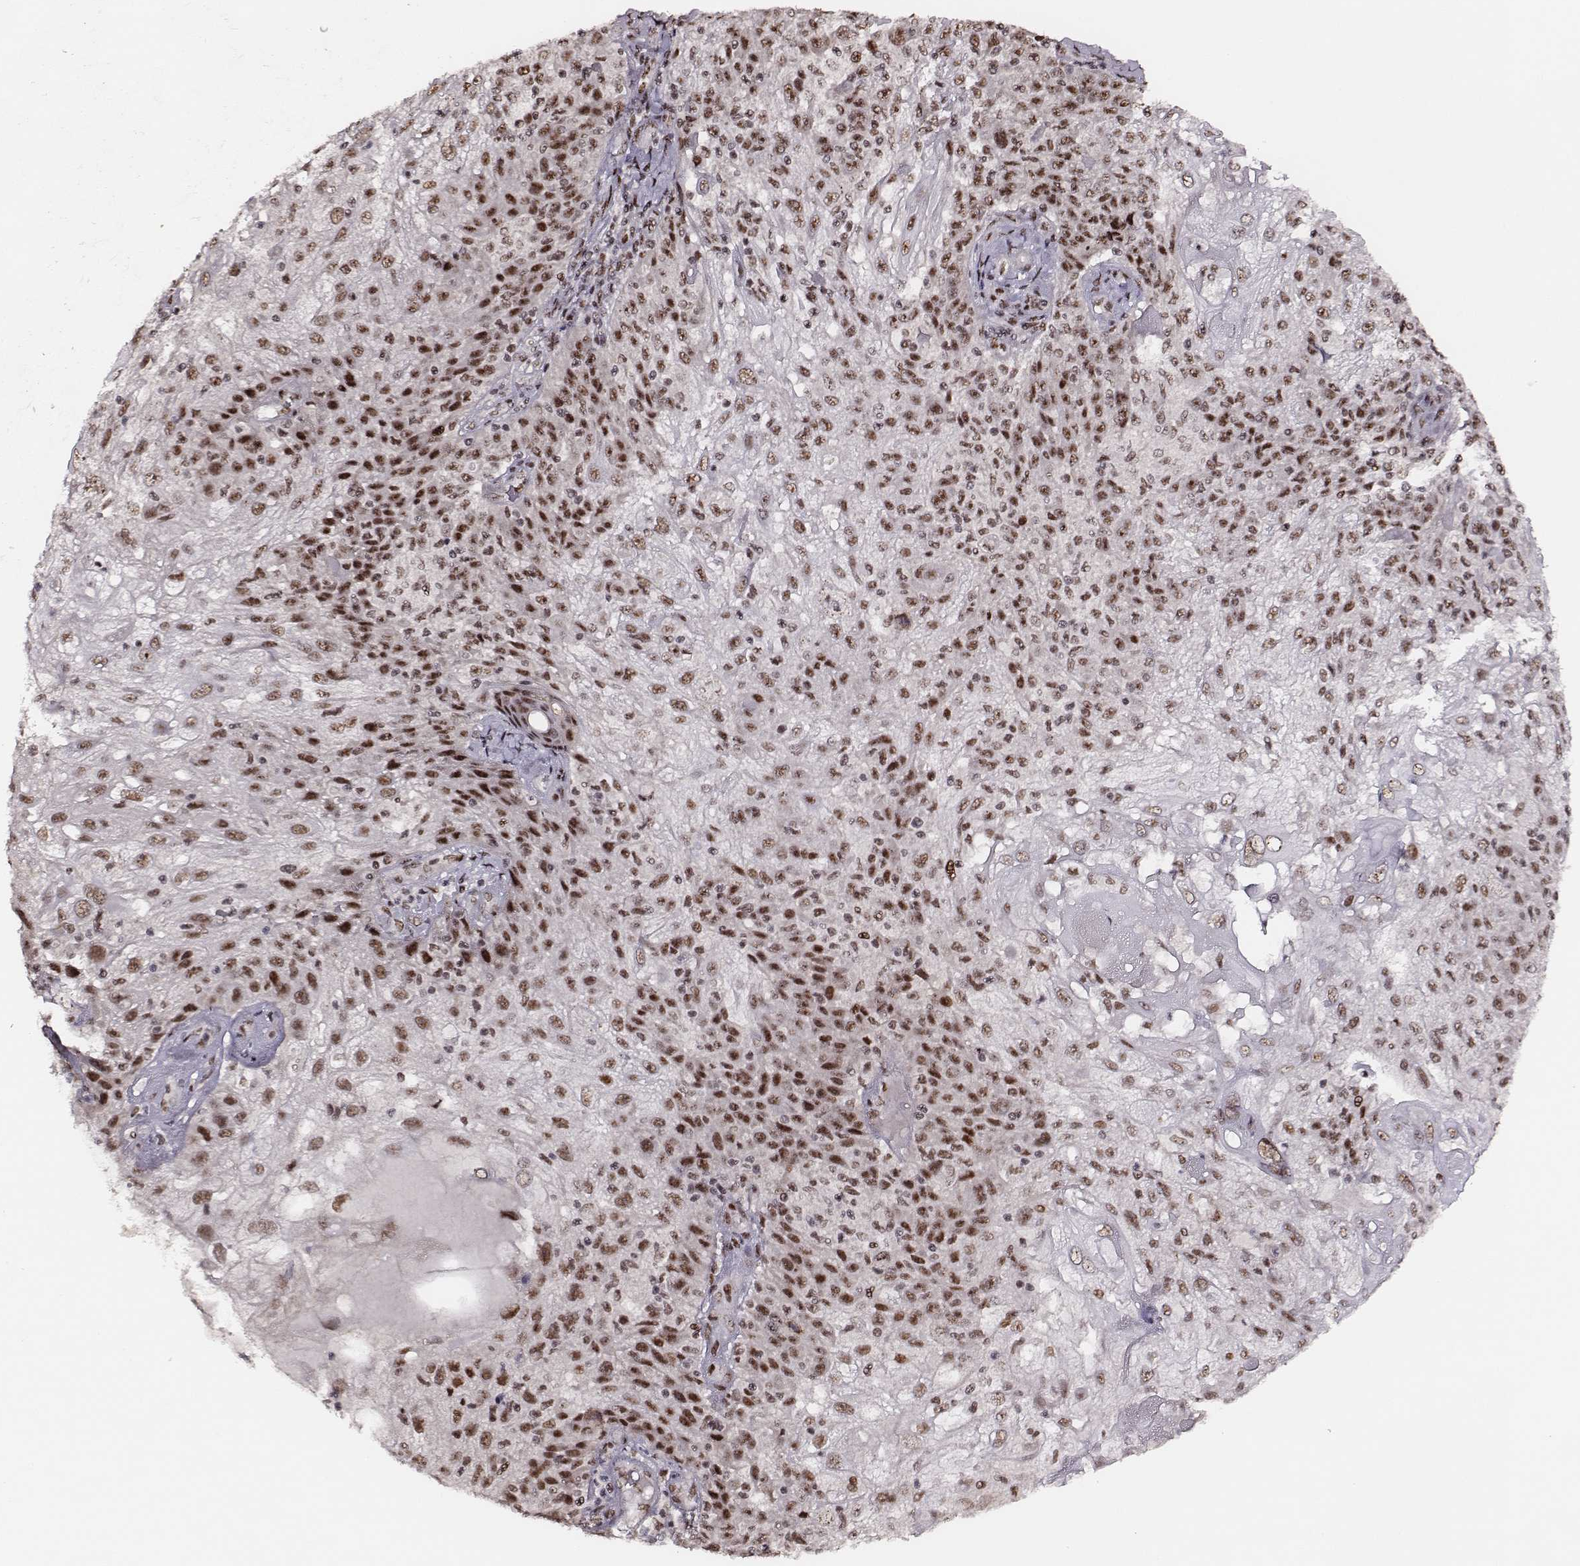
{"staining": {"intensity": "strong", "quantity": ">75%", "location": "nuclear"}, "tissue": "skin cancer", "cell_type": "Tumor cells", "image_type": "cancer", "snomed": [{"axis": "morphology", "description": "Normal tissue, NOS"}, {"axis": "morphology", "description": "Squamous cell carcinoma, NOS"}, {"axis": "topography", "description": "Skin"}], "caption": "High-magnification brightfield microscopy of skin cancer (squamous cell carcinoma) stained with DAB (3,3'-diaminobenzidine) (brown) and counterstained with hematoxylin (blue). tumor cells exhibit strong nuclear expression is appreciated in about>75% of cells. (Brightfield microscopy of DAB IHC at high magnification).", "gene": "PPARA", "patient": {"sex": "female", "age": 83}}